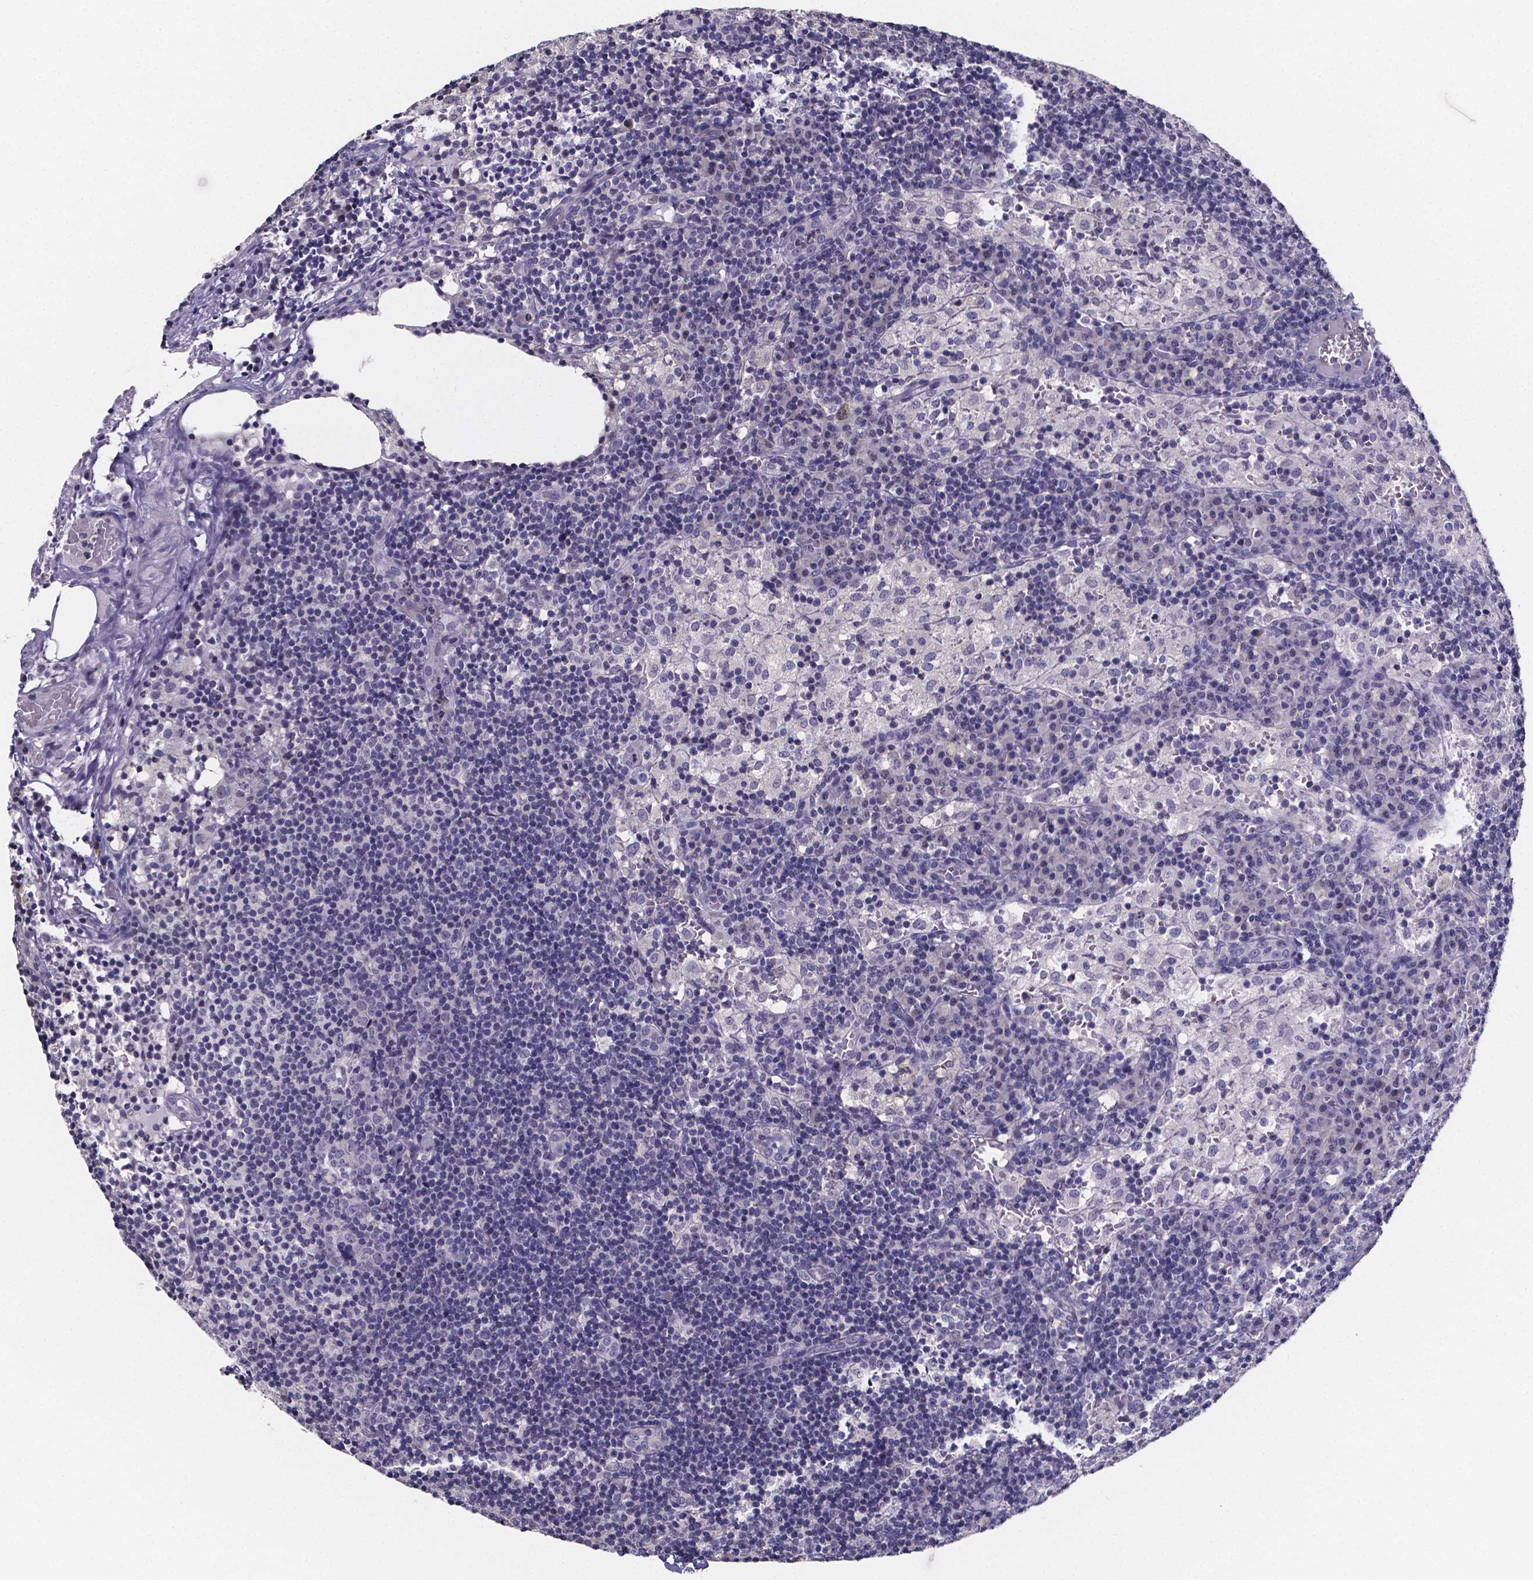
{"staining": {"intensity": "negative", "quantity": "none", "location": "none"}, "tissue": "lymph node", "cell_type": "Germinal center cells", "image_type": "normal", "snomed": [{"axis": "morphology", "description": "Normal tissue, NOS"}, {"axis": "topography", "description": "Lymph node"}], "caption": "The photomicrograph reveals no significant expression in germinal center cells of lymph node. (Immunohistochemistry (ihc), brightfield microscopy, high magnification).", "gene": "IZUMO1", "patient": {"sex": "male", "age": 62}}